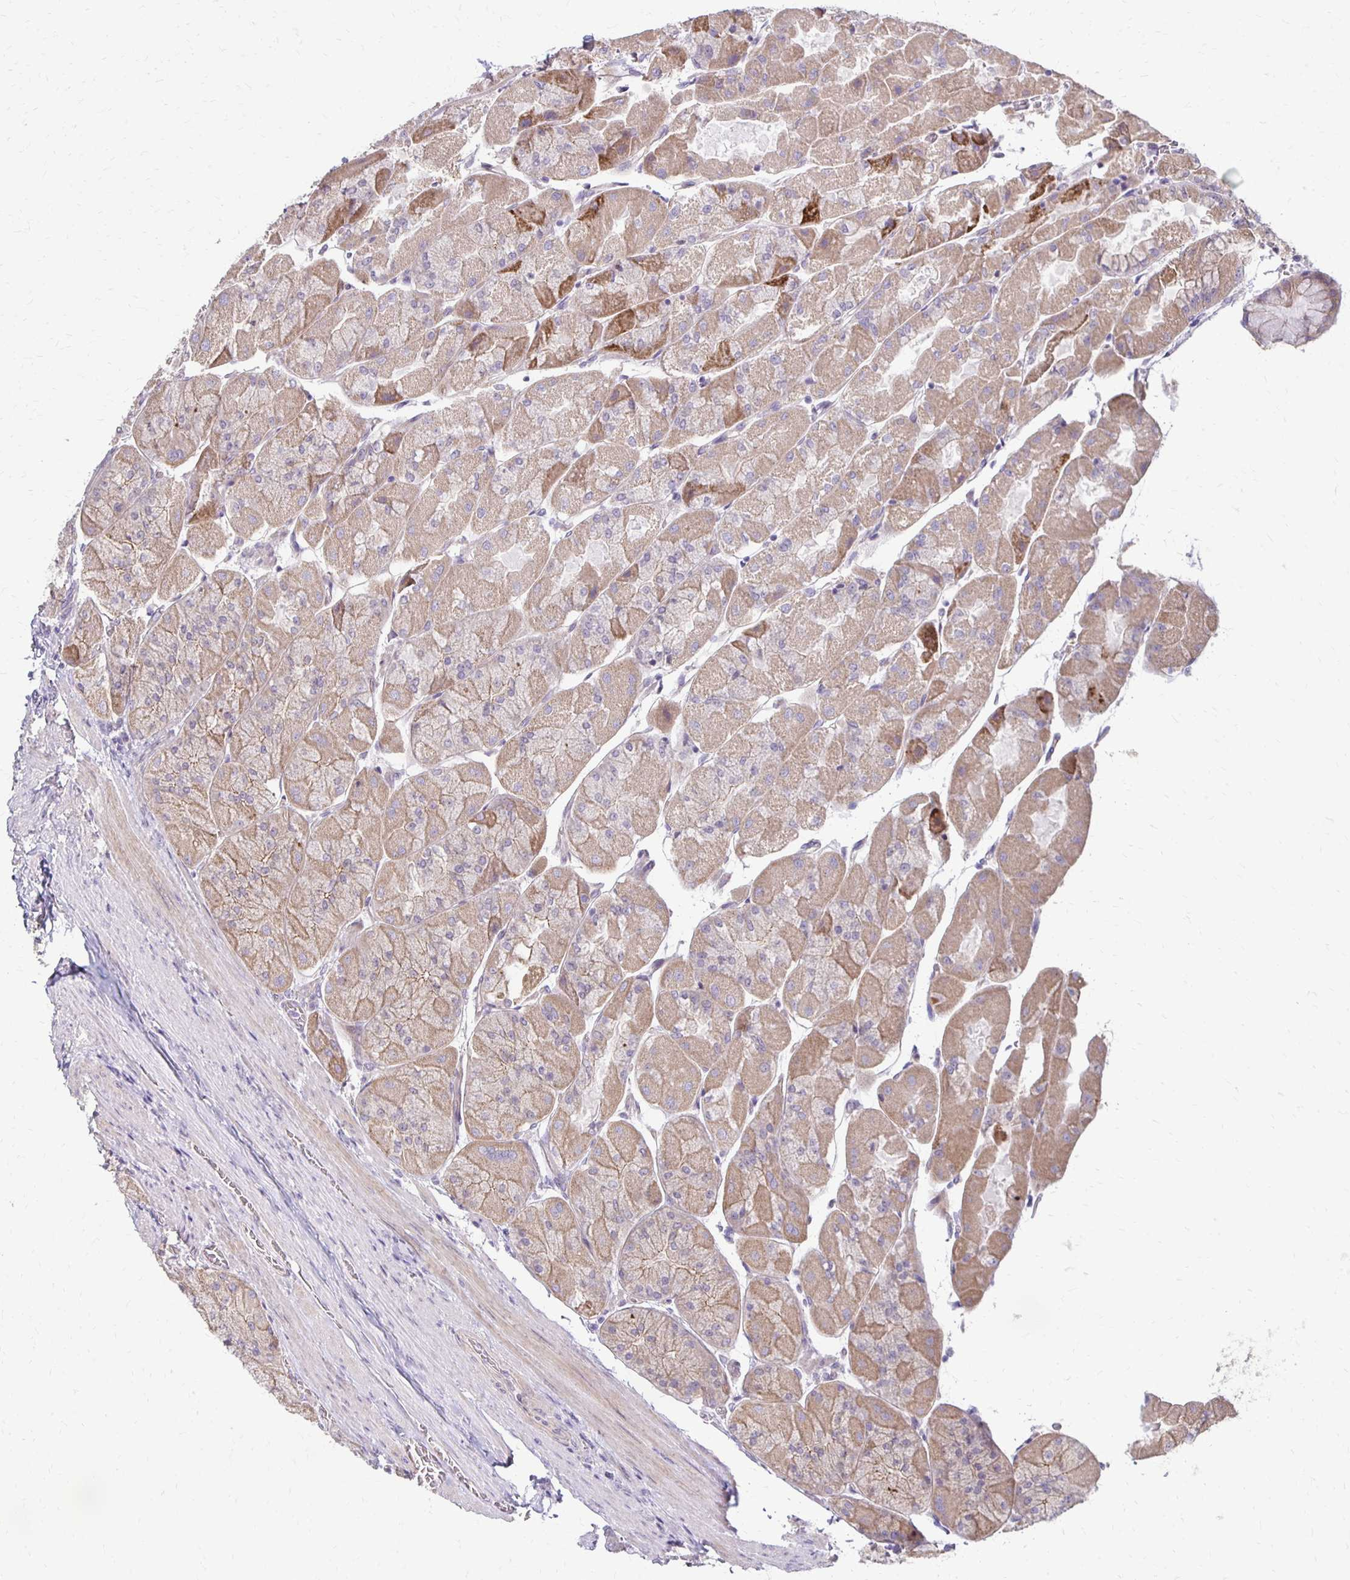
{"staining": {"intensity": "weak", "quantity": ">75%", "location": "cytoplasmic/membranous"}, "tissue": "stomach", "cell_type": "Glandular cells", "image_type": "normal", "snomed": [{"axis": "morphology", "description": "Normal tissue, NOS"}, {"axis": "topography", "description": "Stomach"}], "caption": "Unremarkable stomach was stained to show a protein in brown. There is low levels of weak cytoplasmic/membranous staining in approximately >75% of glandular cells.", "gene": "KATNBL1", "patient": {"sex": "female", "age": 61}}